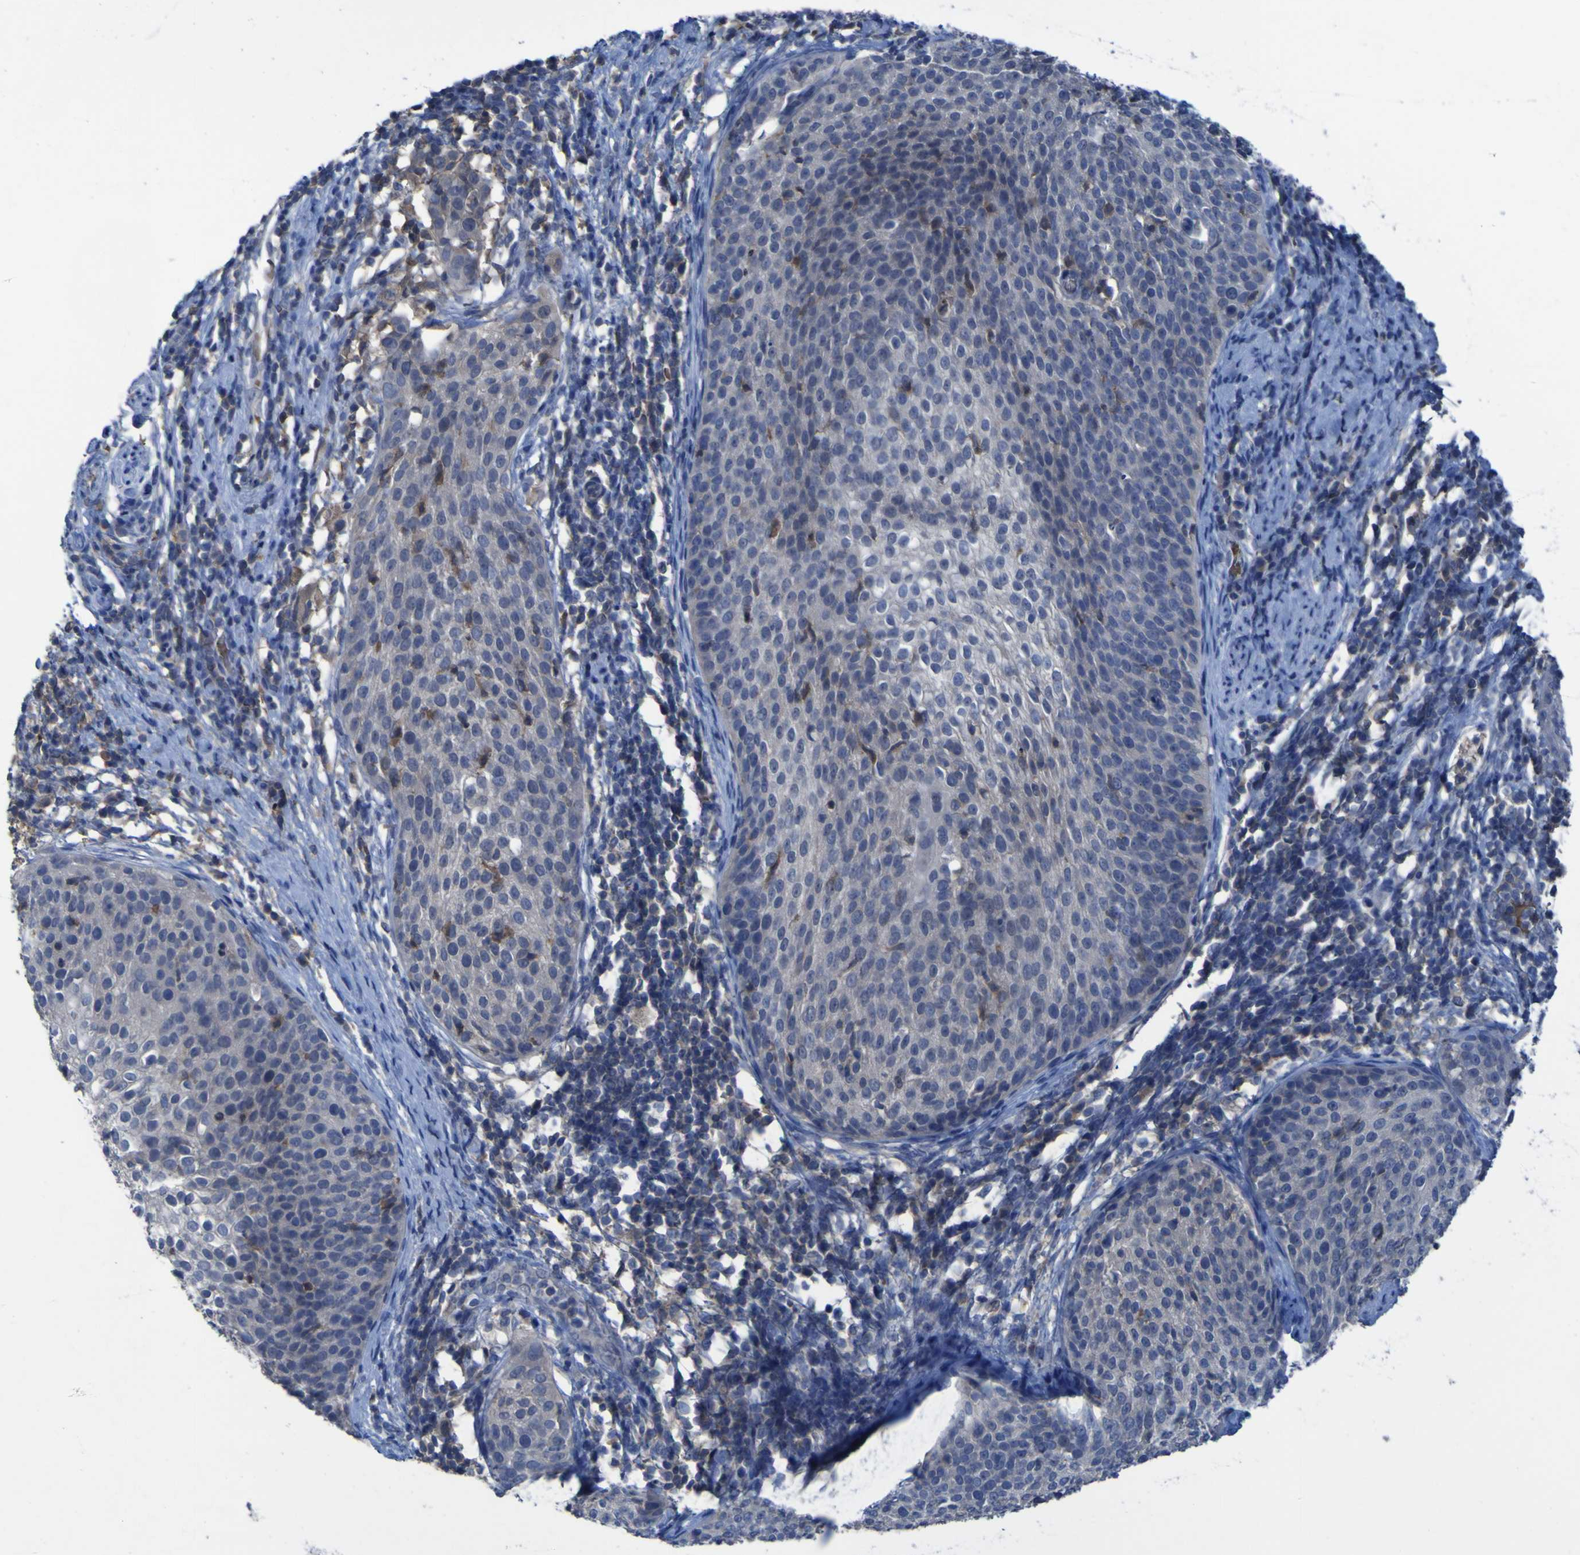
{"staining": {"intensity": "negative", "quantity": "none", "location": "none"}, "tissue": "cervical cancer", "cell_type": "Tumor cells", "image_type": "cancer", "snomed": [{"axis": "morphology", "description": "Squamous cell carcinoma, NOS"}, {"axis": "topography", "description": "Cervix"}], "caption": "Tumor cells show no significant positivity in squamous cell carcinoma (cervical). (DAB IHC visualized using brightfield microscopy, high magnification).", "gene": "SGK2", "patient": {"sex": "female", "age": 51}}